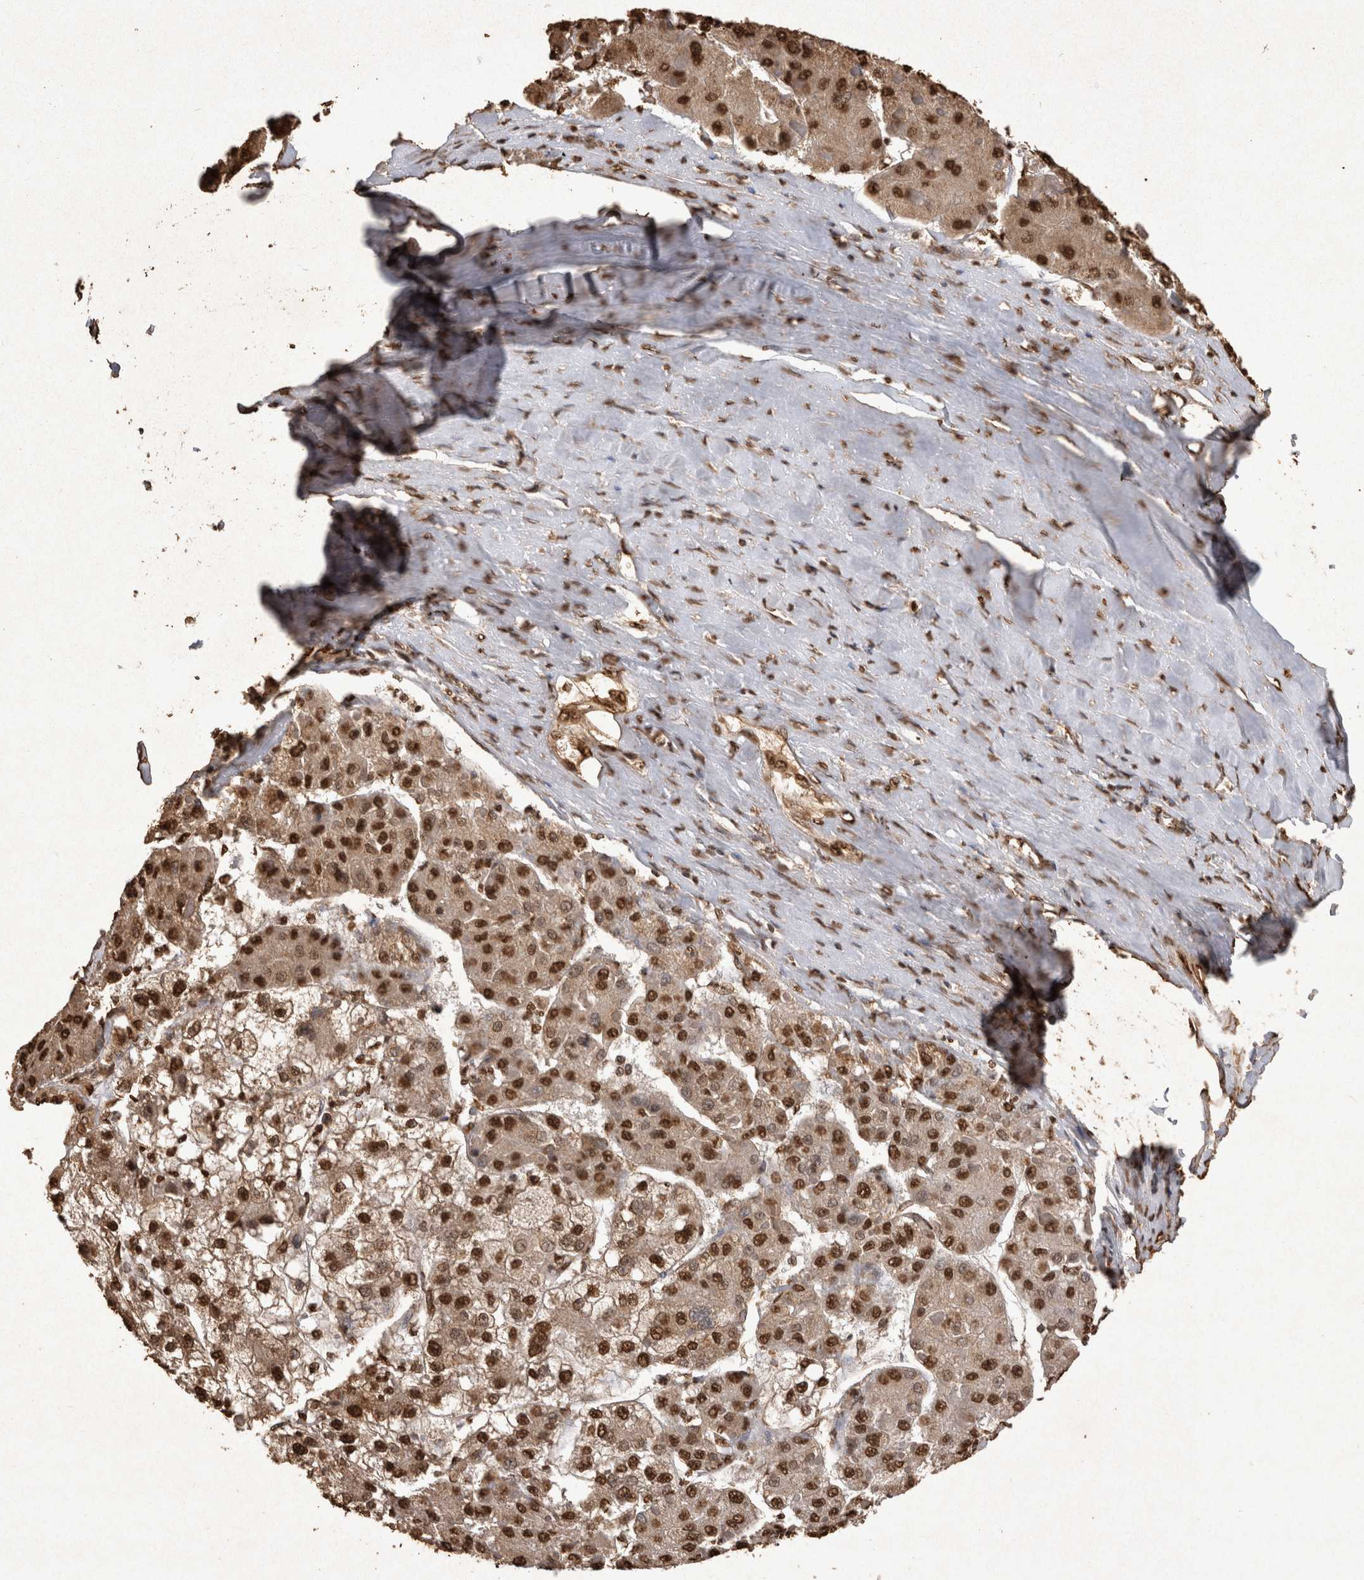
{"staining": {"intensity": "strong", "quantity": ">75%", "location": "nuclear"}, "tissue": "liver cancer", "cell_type": "Tumor cells", "image_type": "cancer", "snomed": [{"axis": "morphology", "description": "Carcinoma, Hepatocellular, NOS"}, {"axis": "topography", "description": "Liver"}], "caption": "An image showing strong nuclear expression in approximately >75% of tumor cells in hepatocellular carcinoma (liver), as visualized by brown immunohistochemical staining.", "gene": "OAS2", "patient": {"sex": "female", "age": 73}}